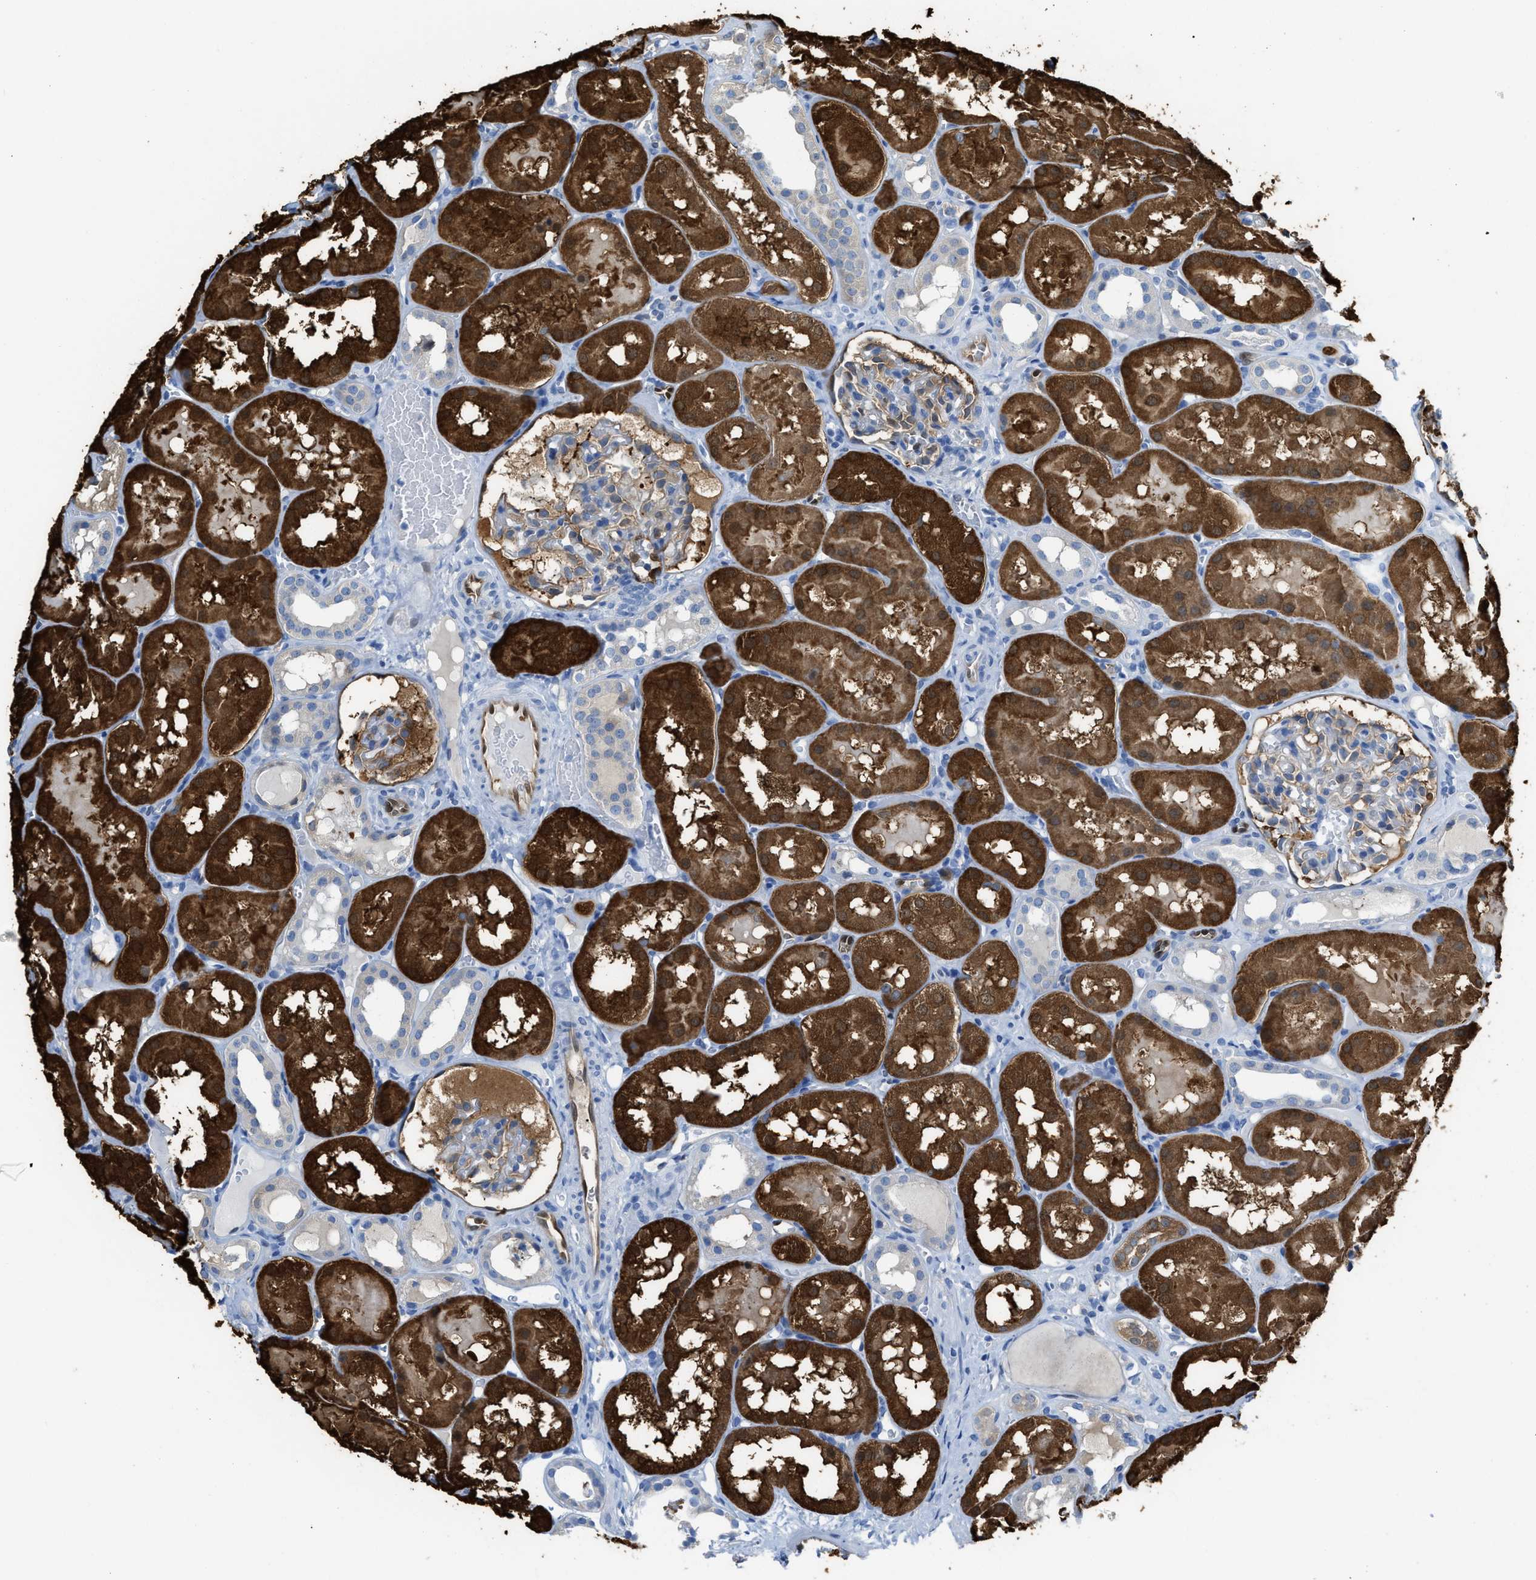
{"staining": {"intensity": "moderate", "quantity": "<25%", "location": "cytoplasmic/membranous"}, "tissue": "kidney", "cell_type": "Cells in glomeruli", "image_type": "normal", "snomed": [{"axis": "morphology", "description": "Normal tissue, NOS"}, {"axis": "topography", "description": "Kidney"}, {"axis": "topography", "description": "Urinary bladder"}], "caption": "IHC image of benign kidney: kidney stained using IHC exhibits low levels of moderate protein expression localized specifically in the cytoplasmic/membranous of cells in glomeruli, appearing as a cytoplasmic/membranous brown color.", "gene": "ASS1", "patient": {"sex": "male", "age": 16}}